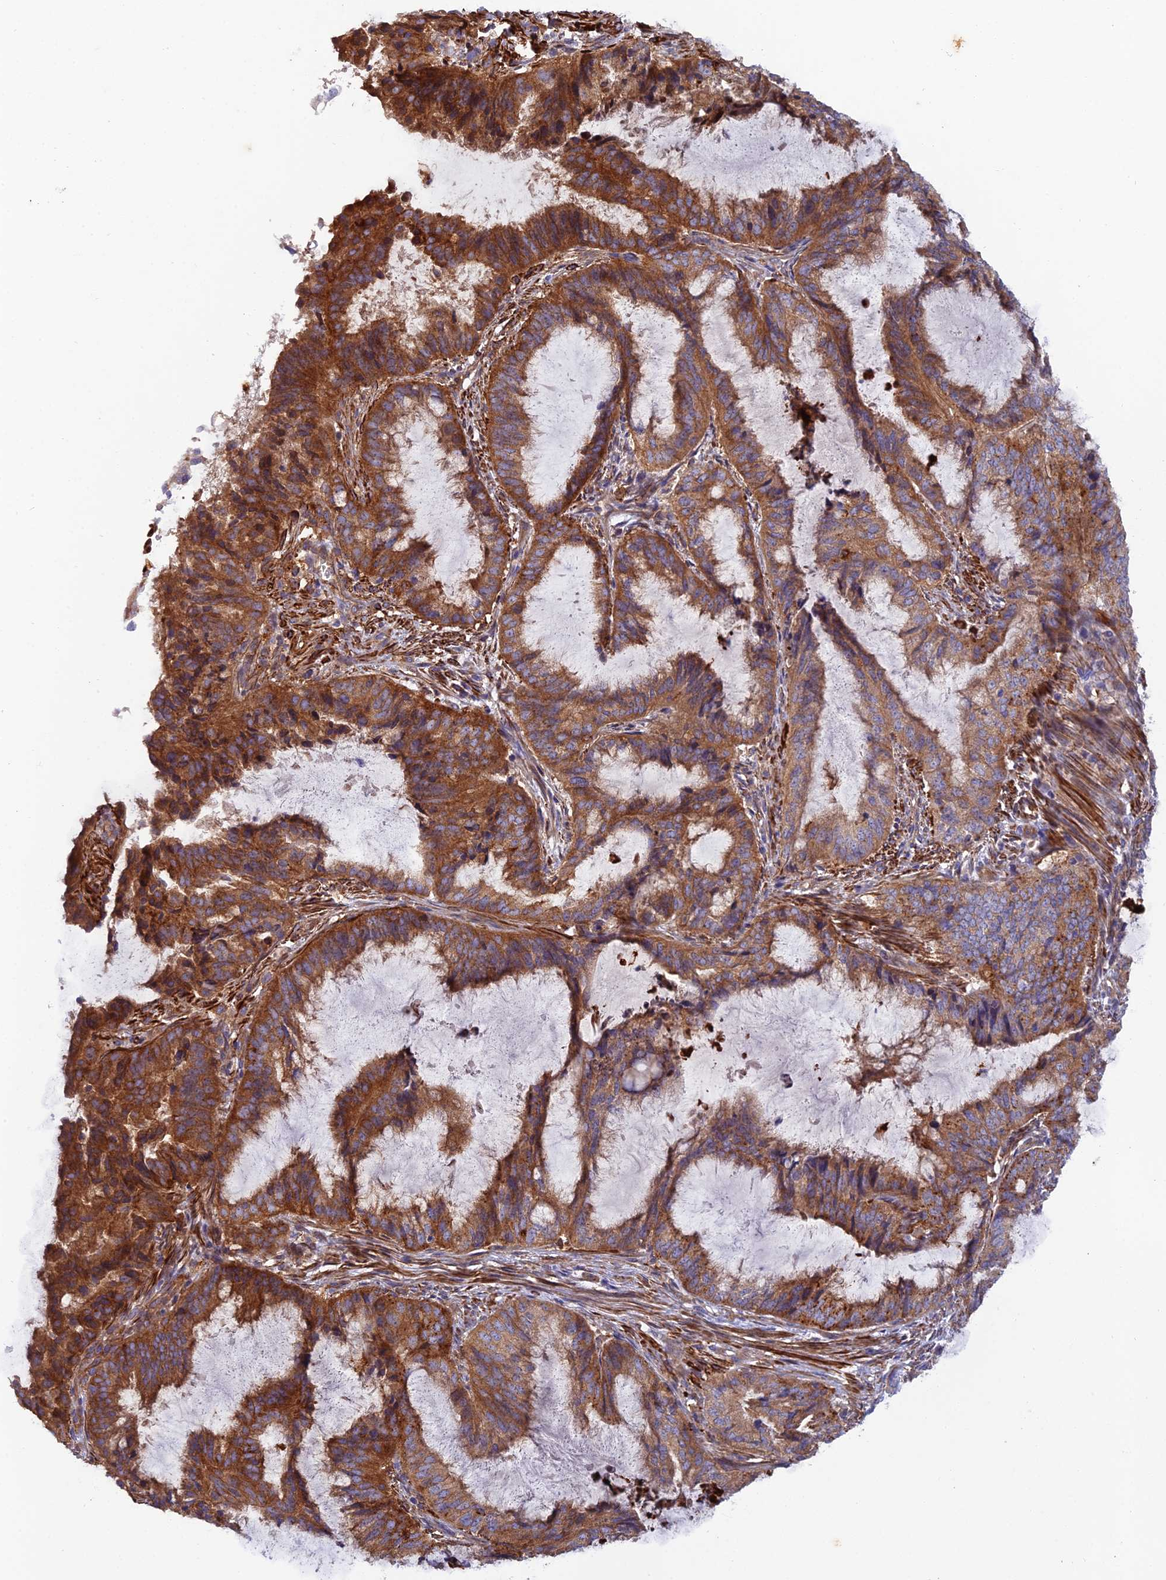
{"staining": {"intensity": "strong", "quantity": ">75%", "location": "cytoplasmic/membranous"}, "tissue": "endometrial cancer", "cell_type": "Tumor cells", "image_type": "cancer", "snomed": [{"axis": "morphology", "description": "Adenocarcinoma, NOS"}, {"axis": "topography", "description": "Endometrium"}], "caption": "The micrograph shows a brown stain indicating the presence of a protein in the cytoplasmic/membranous of tumor cells in endometrial cancer (adenocarcinoma). Using DAB (3,3'-diaminobenzidine) (brown) and hematoxylin (blue) stains, captured at high magnification using brightfield microscopy.", "gene": "RALGAPA2", "patient": {"sex": "female", "age": 51}}